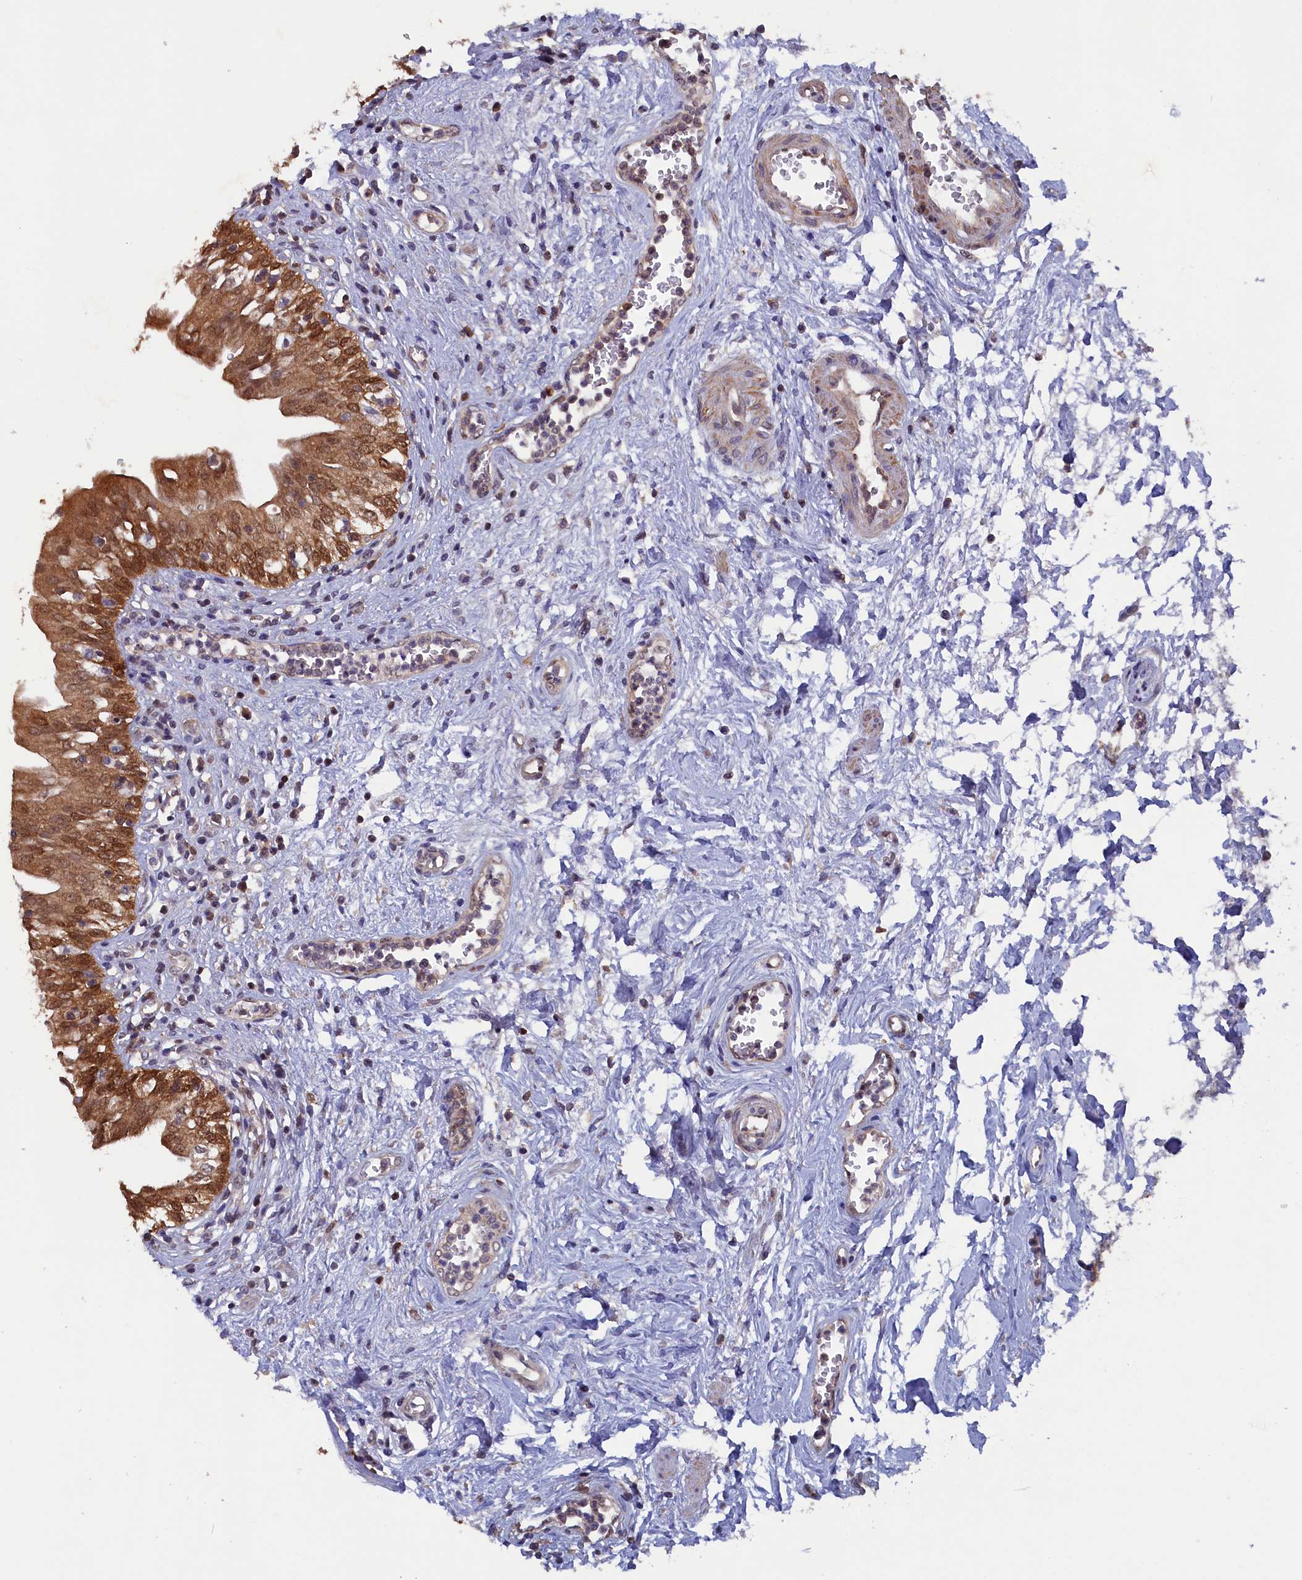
{"staining": {"intensity": "strong", "quantity": ">75%", "location": "cytoplasmic/membranous,nuclear"}, "tissue": "urinary bladder", "cell_type": "Urothelial cells", "image_type": "normal", "snomed": [{"axis": "morphology", "description": "Normal tissue, NOS"}, {"axis": "morphology", "description": "Inflammation, NOS"}, {"axis": "topography", "description": "Urinary bladder"}], "caption": "Immunohistochemistry (IHC) histopathology image of unremarkable human urinary bladder stained for a protein (brown), which exhibits high levels of strong cytoplasmic/membranous,nuclear expression in approximately >75% of urothelial cells.", "gene": "JPT2", "patient": {"sex": "male", "age": 63}}